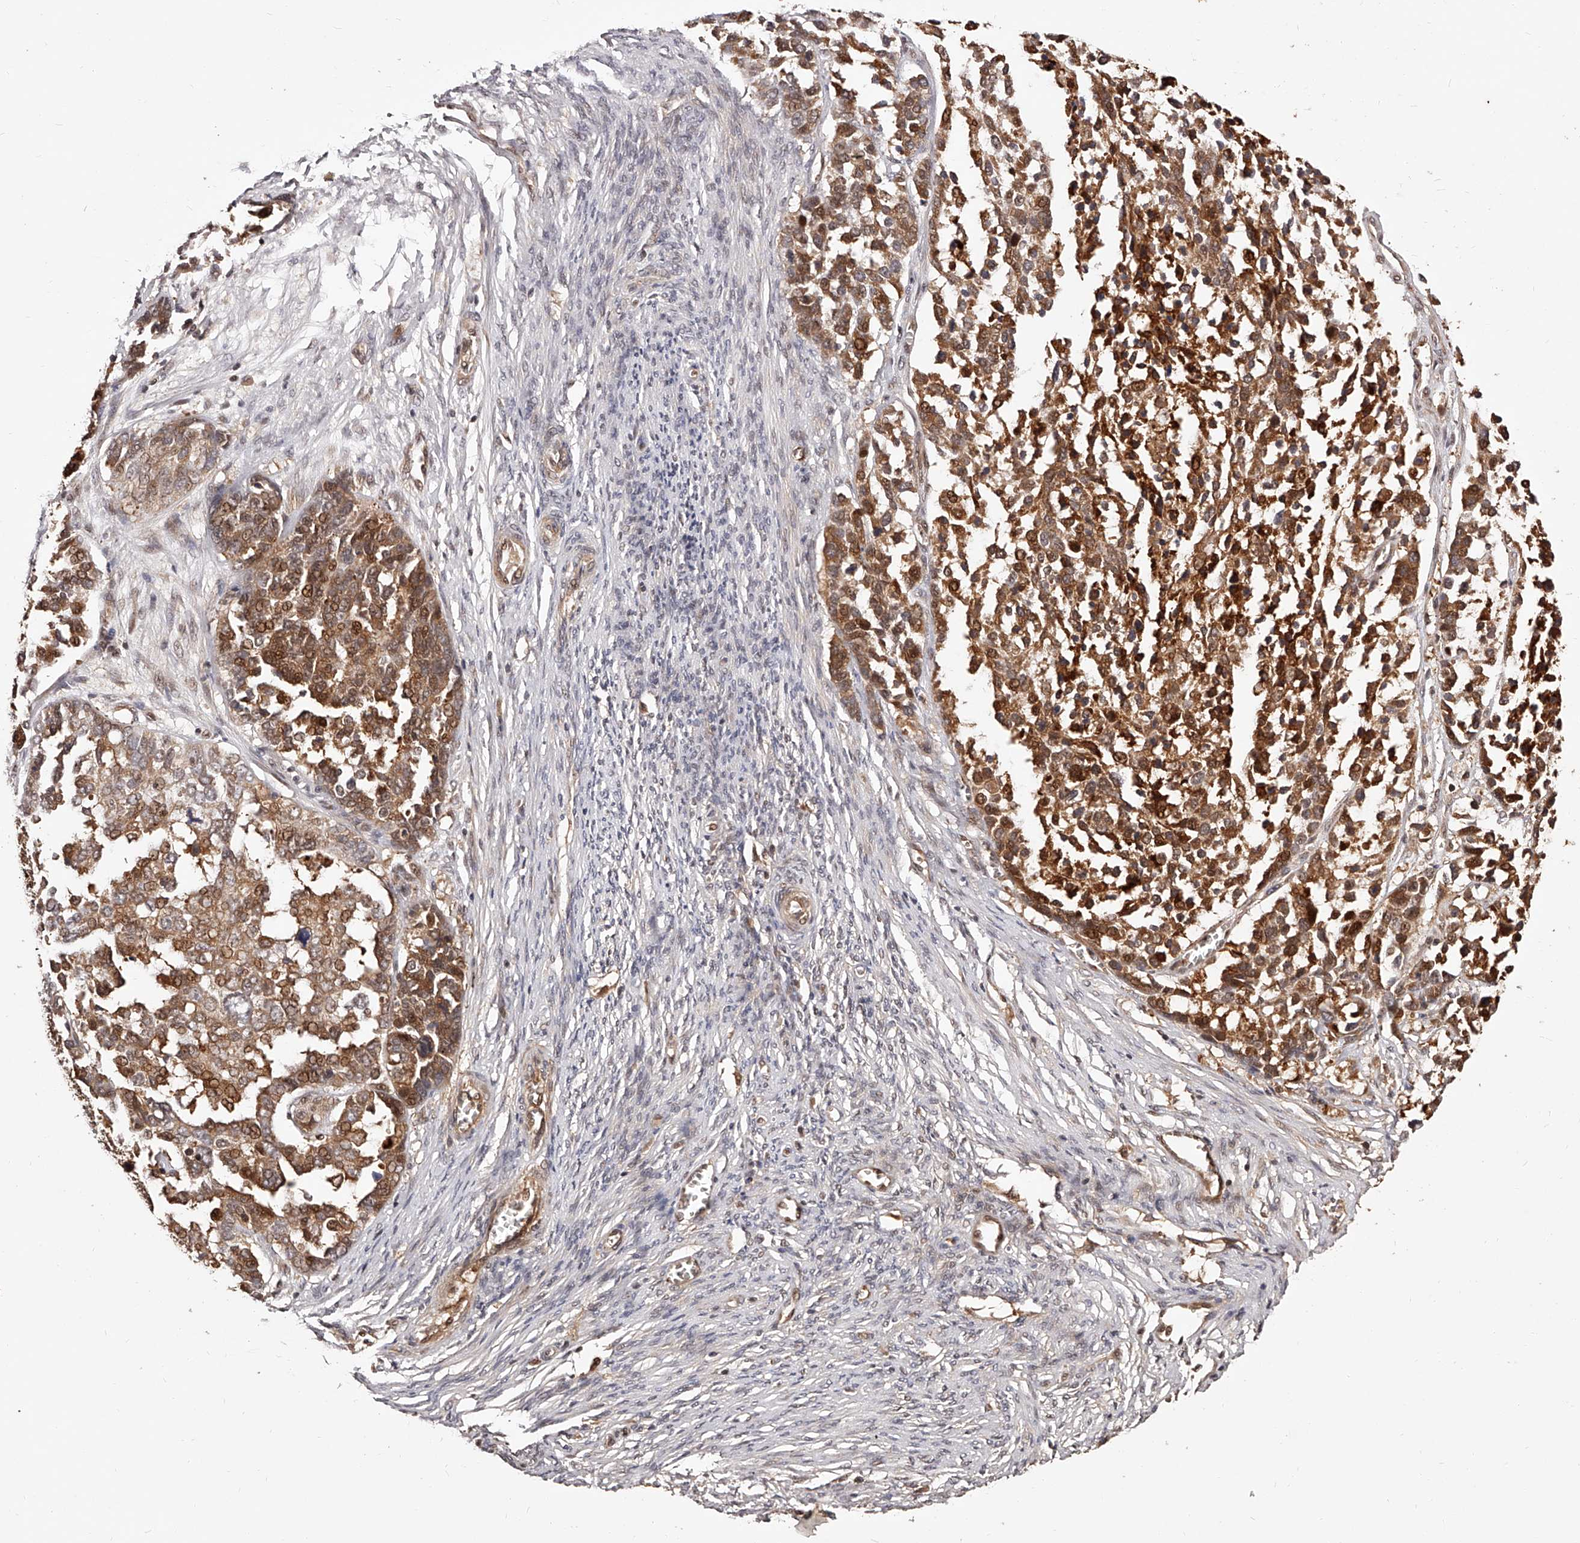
{"staining": {"intensity": "strong", "quantity": ">75%", "location": "cytoplasmic/membranous,nuclear"}, "tissue": "ovarian cancer", "cell_type": "Tumor cells", "image_type": "cancer", "snomed": [{"axis": "morphology", "description": "Cystadenocarcinoma, serous, NOS"}, {"axis": "topography", "description": "Ovary"}], "caption": "A brown stain shows strong cytoplasmic/membranous and nuclear positivity of a protein in serous cystadenocarcinoma (ovarian) tumor cells.", "gene": "CUL7", "patient": {"sex": "female", "age": 44}}